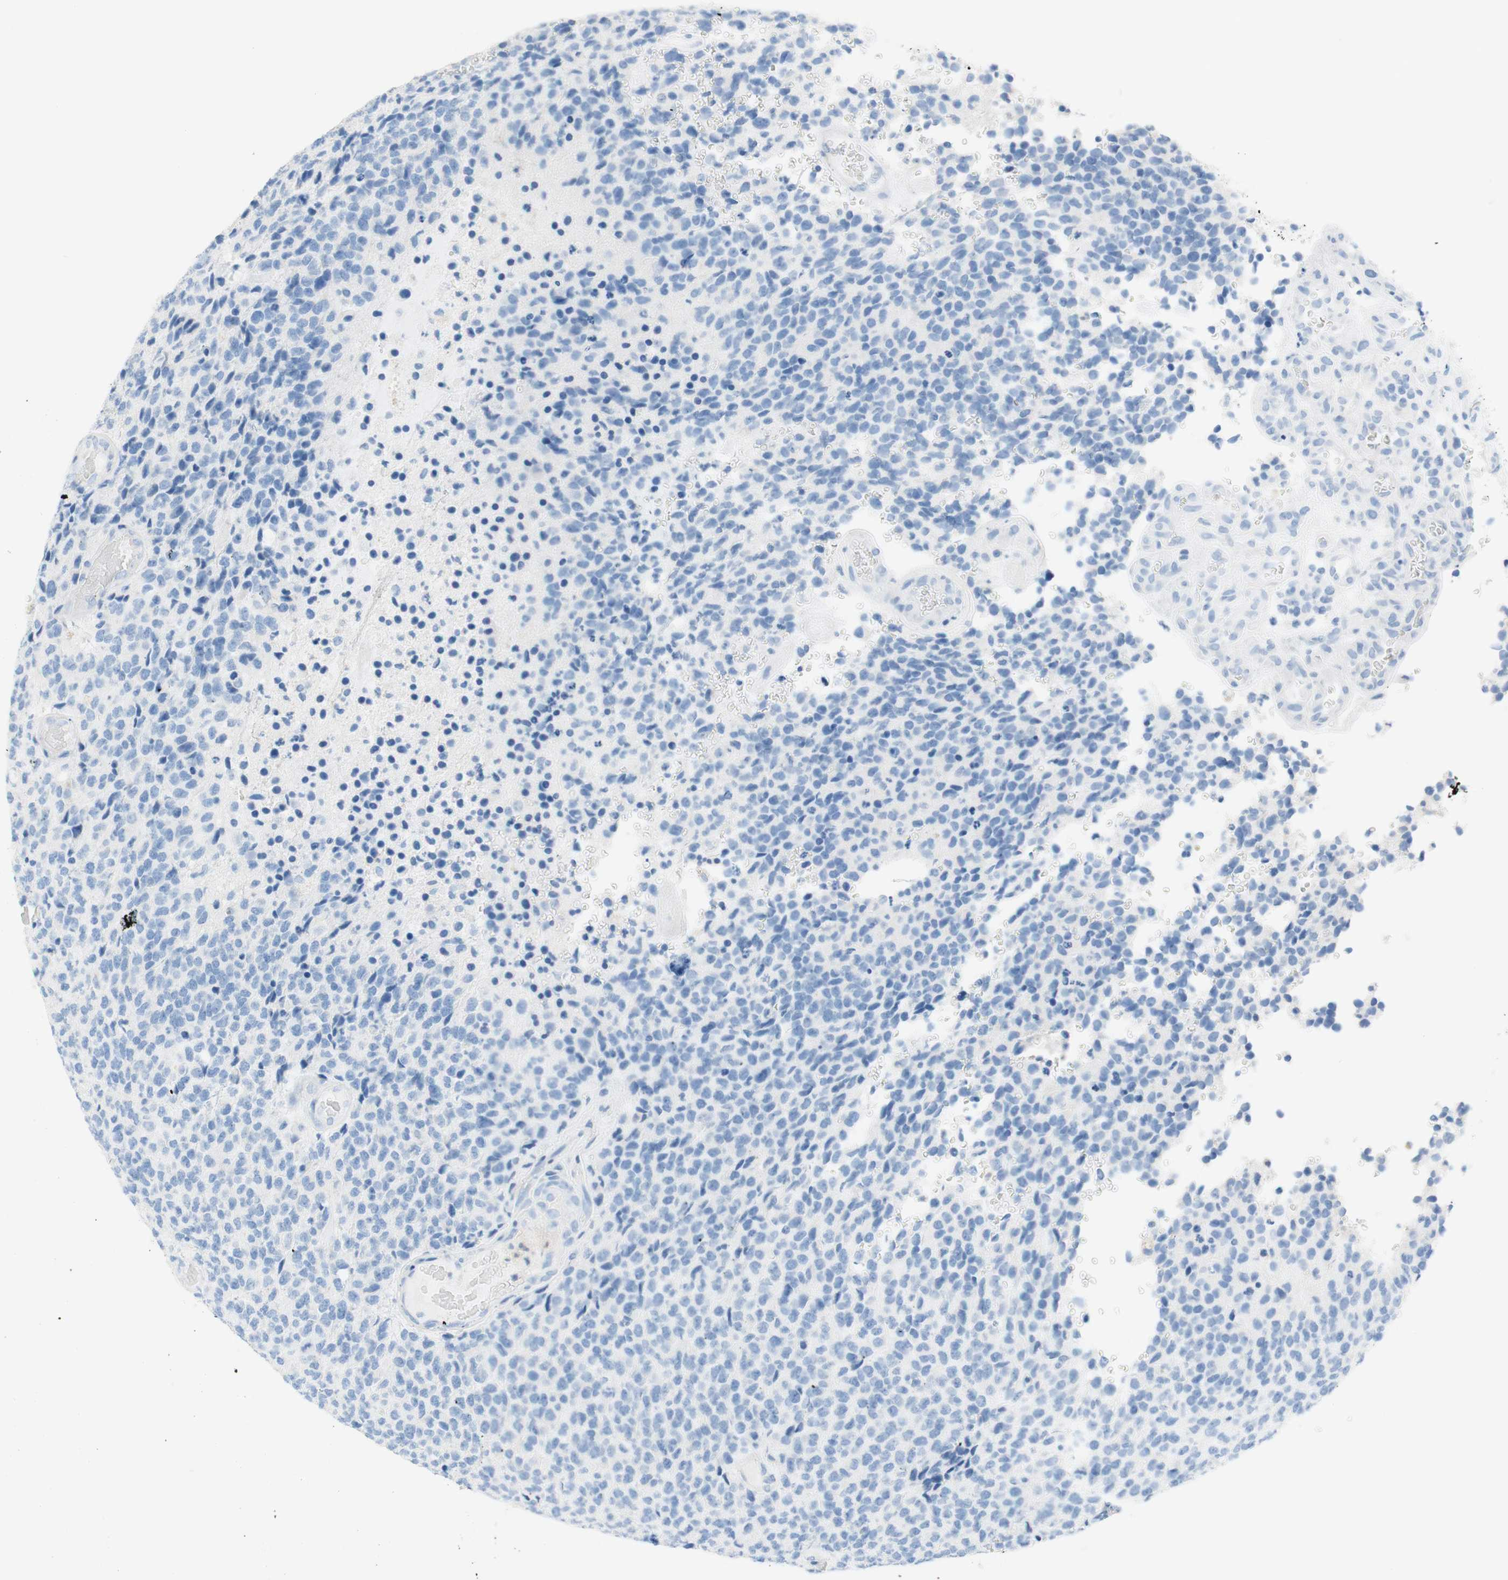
{"staining": {"intensity": "negative", "quantity": "none", "location": "none"}, "tissue": "glioma", "cell_type": "Tumor cells", "image_type": "cancer", "snomed": [{"axis": "morphology", "description": "Glioma, malignant, High grade"}, {"axis": "topography", "description": "pancreas cauda"}], "caption": "Glioma was stained to show a protein in brown. There is no significant expression in tumor cells.", "gene": "CEACAM1", "patient": {"sex": "male", "age": 60}}